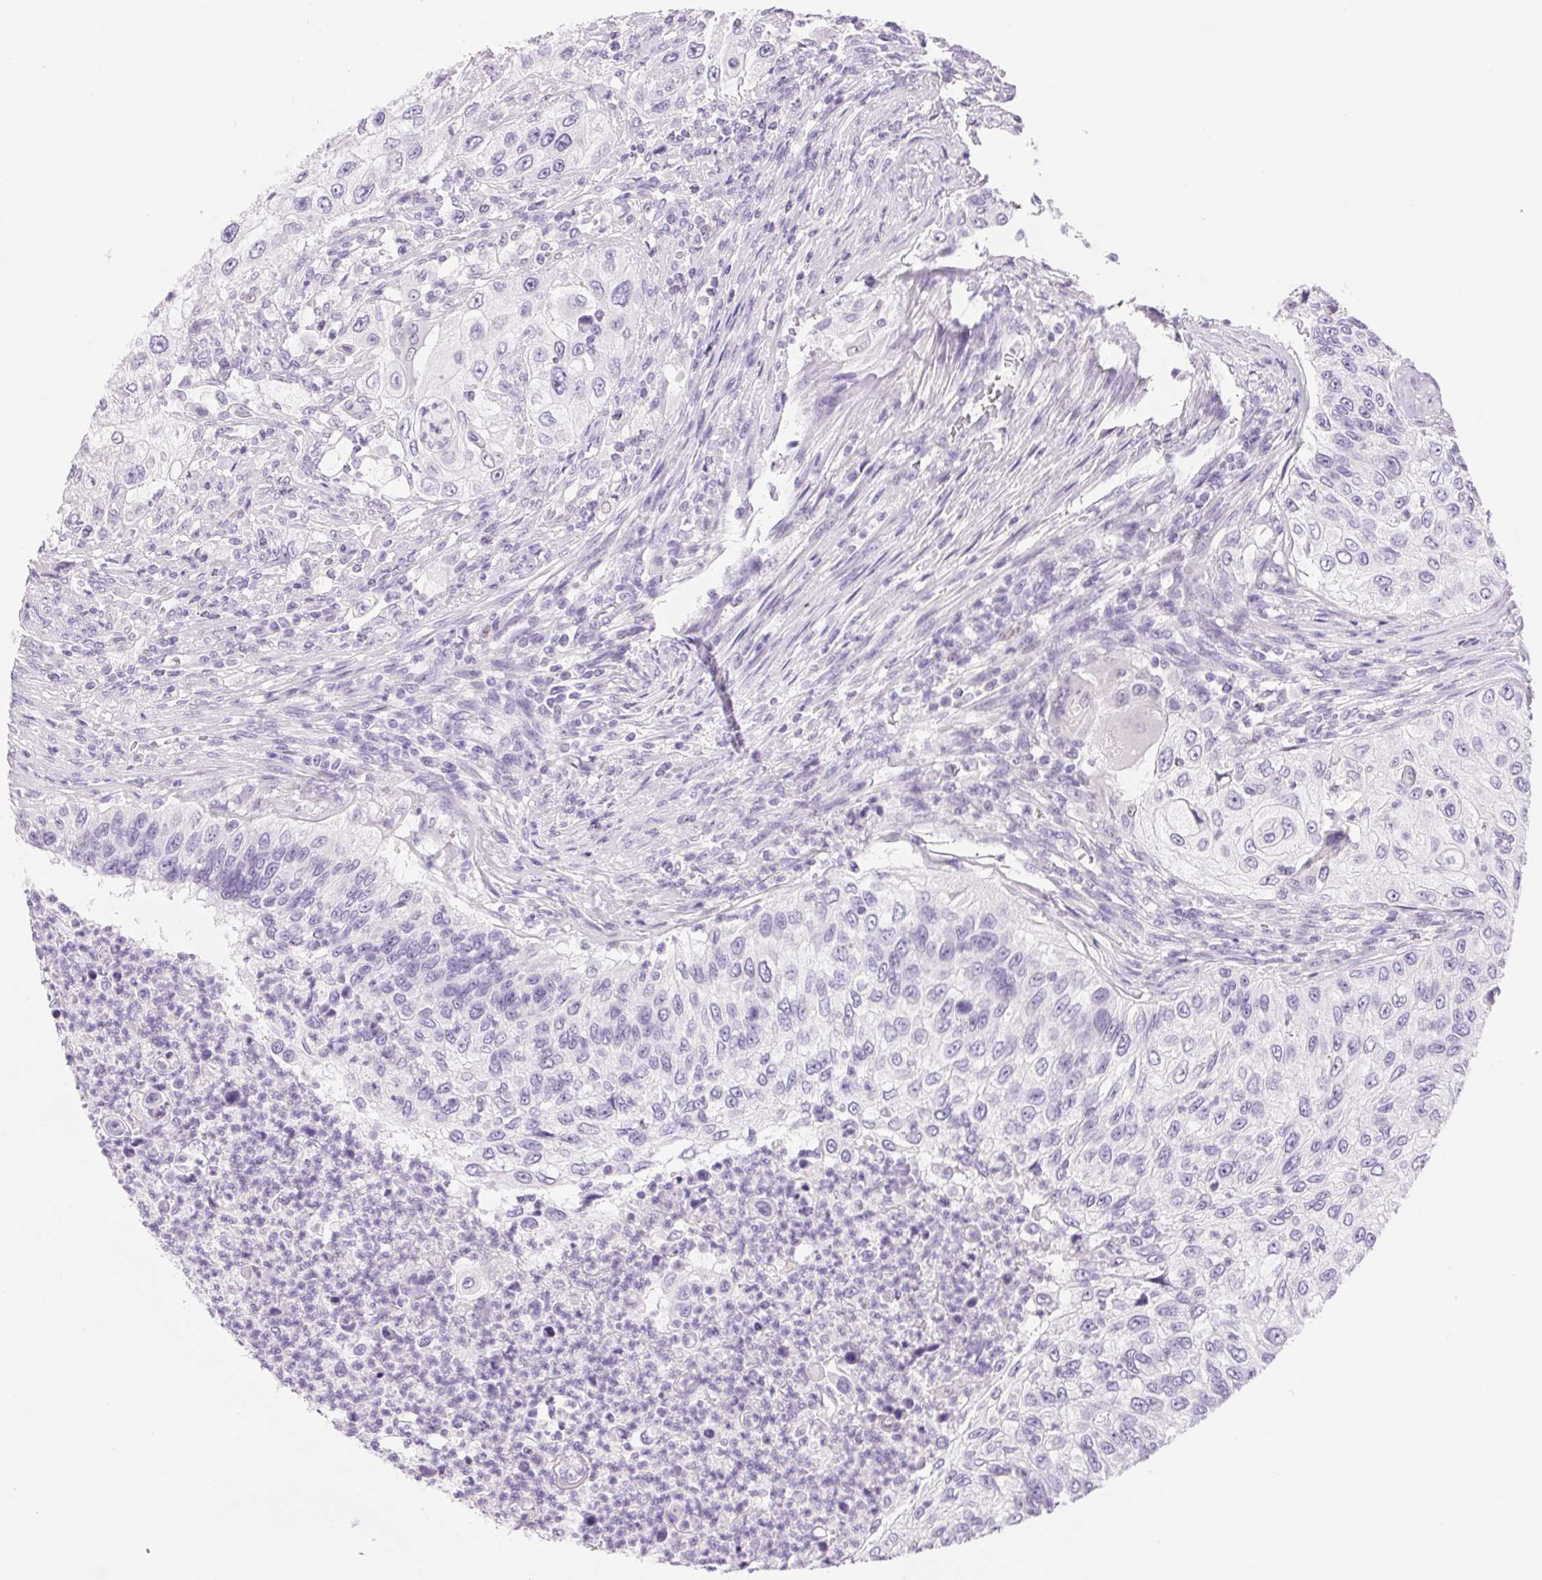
{"staining": {"intensity": "negative", "quantity": "none", "location": "none"}, "tissue": "urothelial cancer", "cell_type": "Tumor cells", "image_type": "cancer", "snomed": [{"axis": "morphology", "description": "Urothelial carcinoma, High grade"}, {"axis": "topography", "description": "Urinary bladder"}], "caption": "DAB (3,3'-diaminobenzidine) immunohistochemical staining of urothelial carcinoma (high-grade) demonstrates no significant expression in tumor cells.", "gene": "ASGR2", "patient": {"sex": "female", "age": 60}}